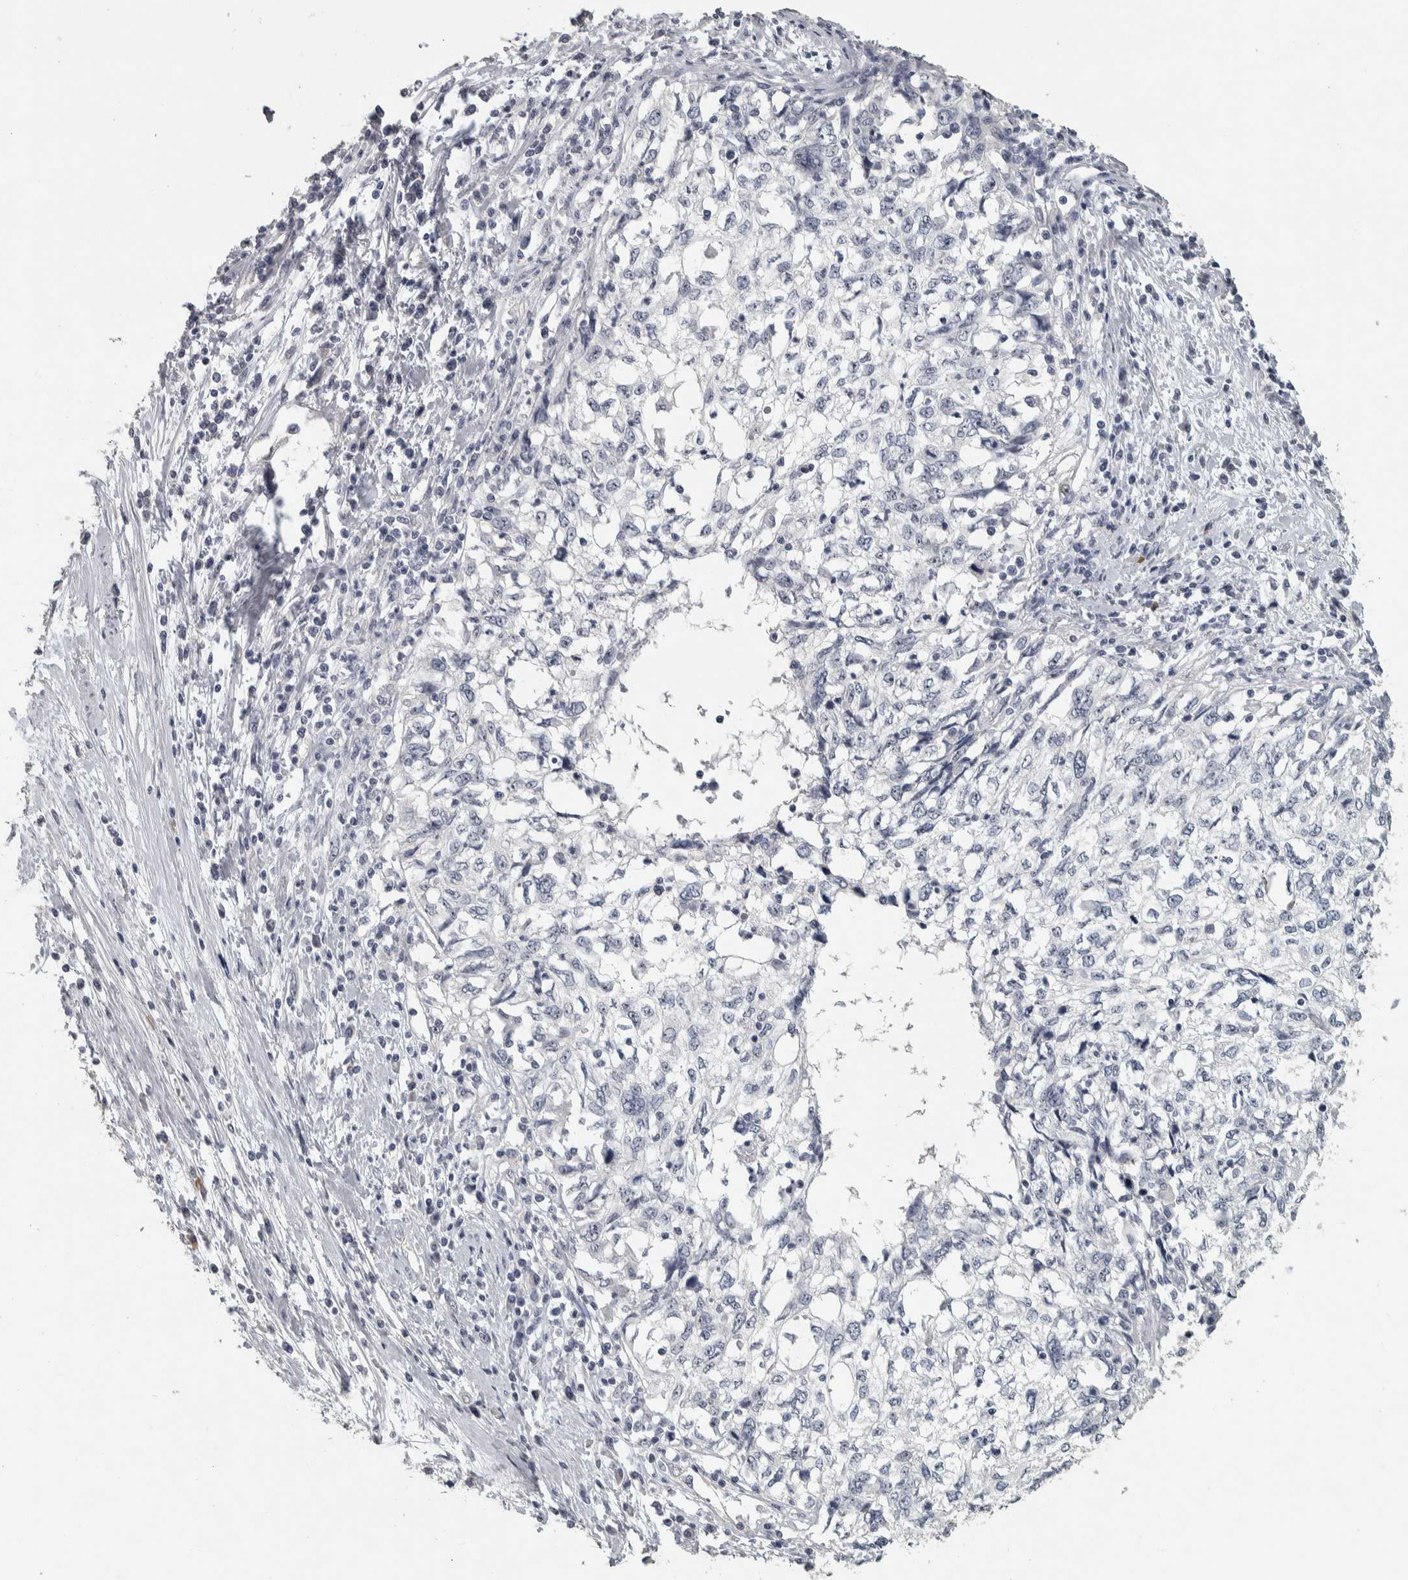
{"staining": {"intensity": "negative", "quantity": "none", "location": "none"}, "tissue": "cervical cancer", "cell_type": "Tumor cells", "image_type": "cancer", "snomed": [{"axis": "morphology", "description": "Squamous cell carcinoma, NOS"}, {"axis": "topography", "description": "Cervix"}], "caption": "Photomicrograph shows no significant protein expression in tumor cells of cervical cancer (squamous cell carcinoma).", "gene": "DCAF10", "patient": {"sex": "female", "age": 57}}